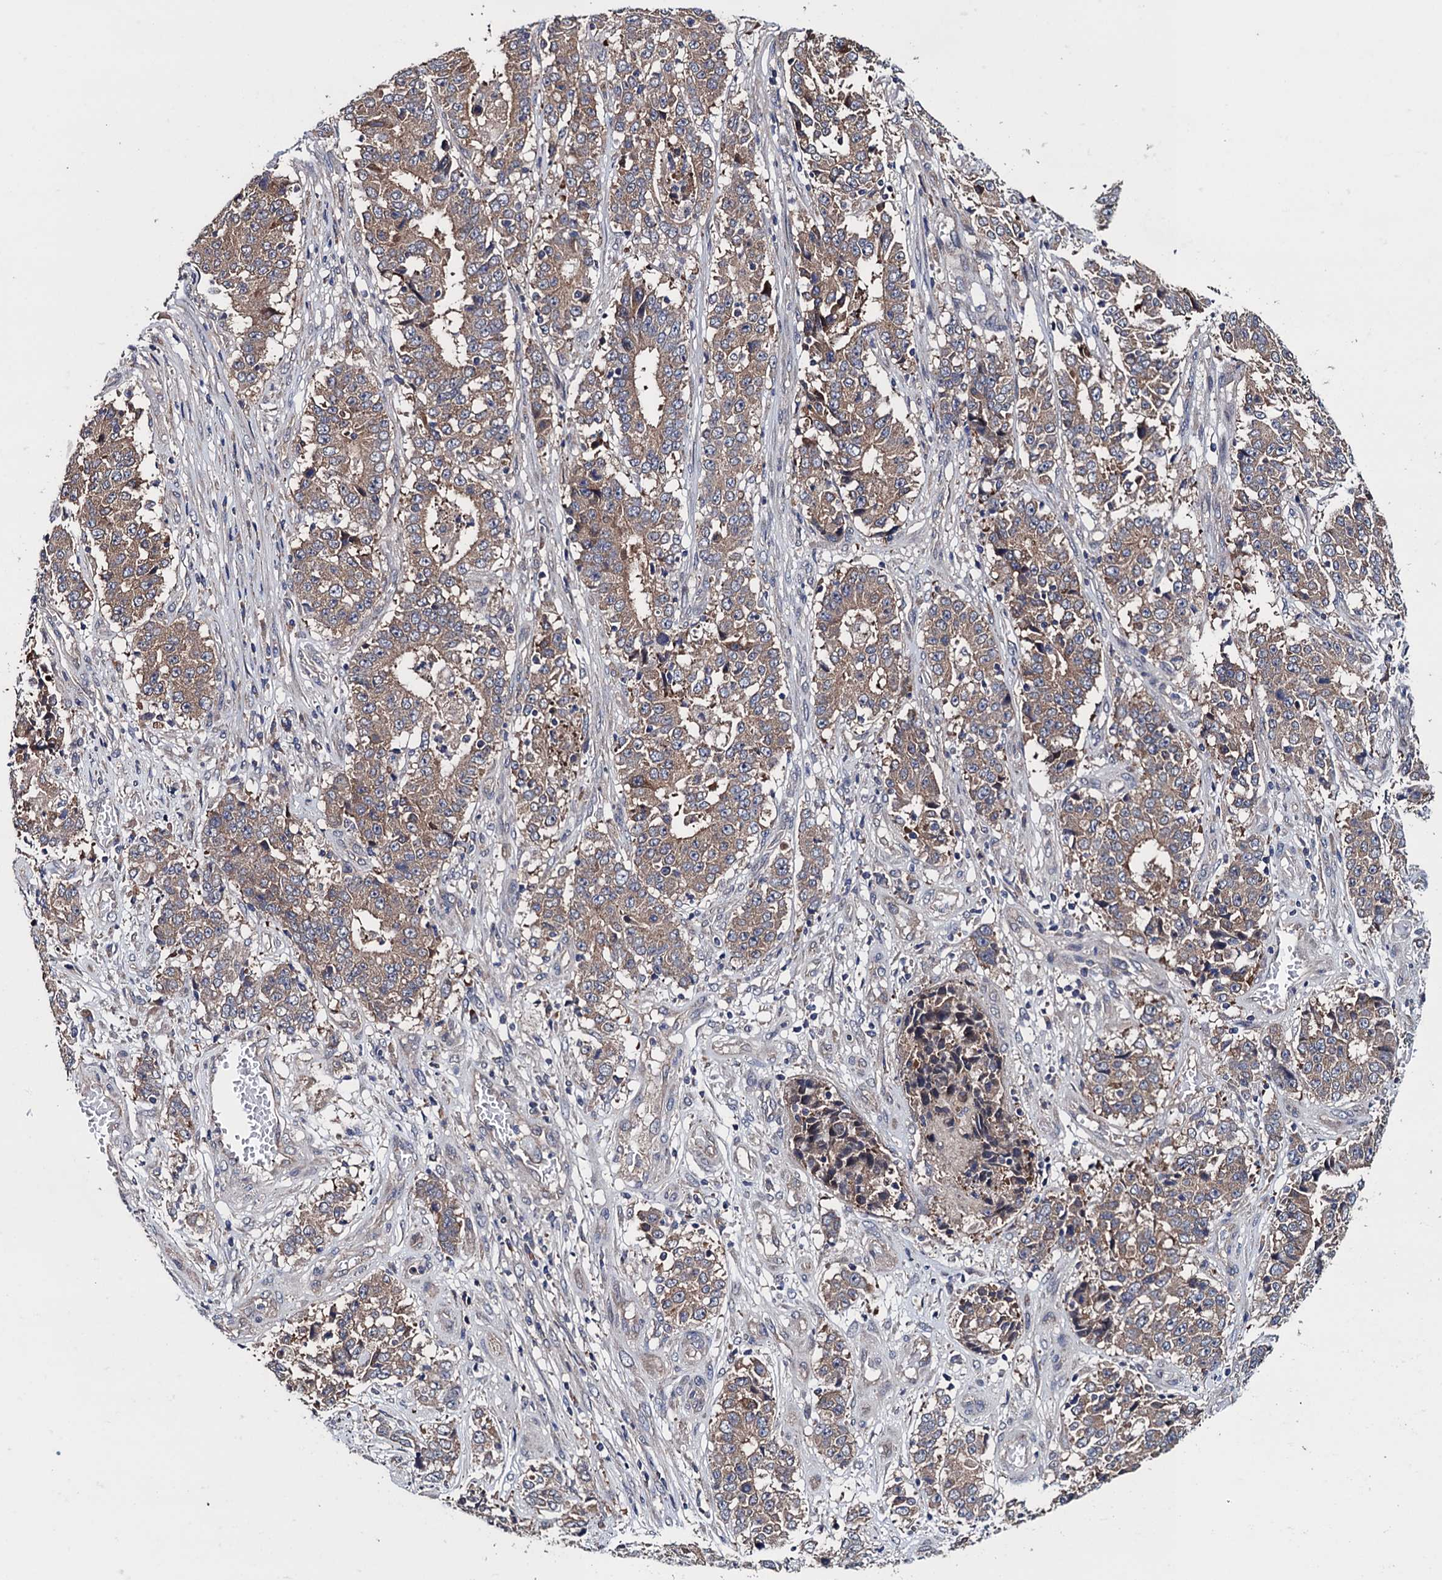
{"staining": {"intensity": "moderate", "quantity": ">75%", "location": "cytoplasmic/membranous"}, "tissue": "stomach cancer", "cell_type": "Tumor cells", "image_type": "cancer", "snomed": [{"axis": "morphology", "description": "Adenocarcinoma, NOS"}, {"axis": "topography", "description": "Stomach"}], "caption": "Immunohistochemistry staining of stomach adenocarcinoma, which exhibits medium levels of moderate cytoplasmic/membranous expression in about >75% of tumor cells indicating moderate cytoplasmic/membranous protein staining. The staining was performed using DAB (brown) for protein detection and nuclei were counterstained in hematoxylin (blue).", "gene": "BLTP3B", "patient": {"sex": "male", "age": 59}}